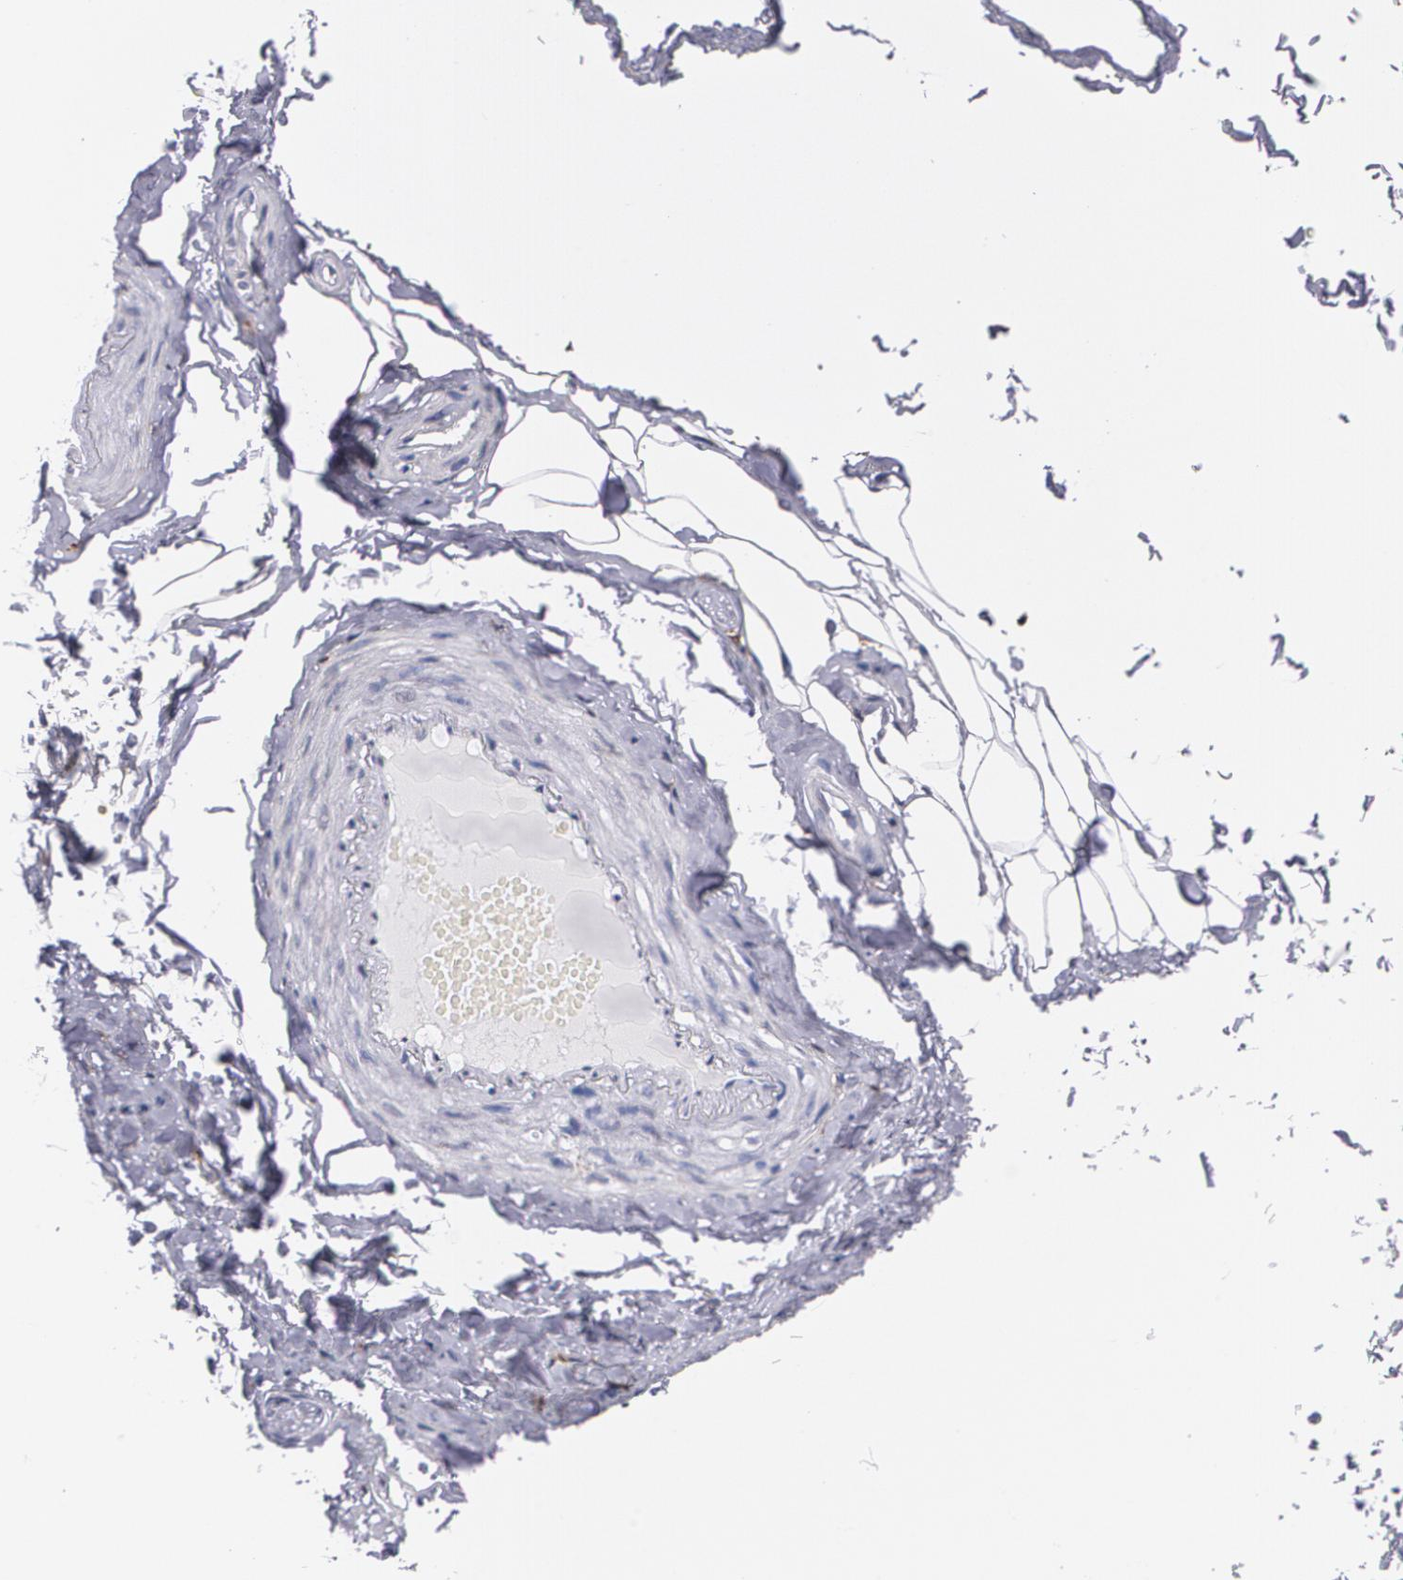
{"staining": {"intensity": "negative", "quantity": "none", "location": "none"}, "tissue": "adipose tissue", "cell_type": "Adipocytes", "image_type": "normal", "snomed": [{"axis": "morphology", "description": "Normal tissue, NOS"}, {"axis": "topography", "description": "Soft tissue"}, {"axis": "topography", "description": "Peripheral nerve tissue"}], "caption": "This is an immunohistochemistry (IHC) photomicrograph of benign human adipose tissue. There is no expression in adipocytes.", "gene": "PTPRC", "patient": {"sex": "female", "age": 68}}